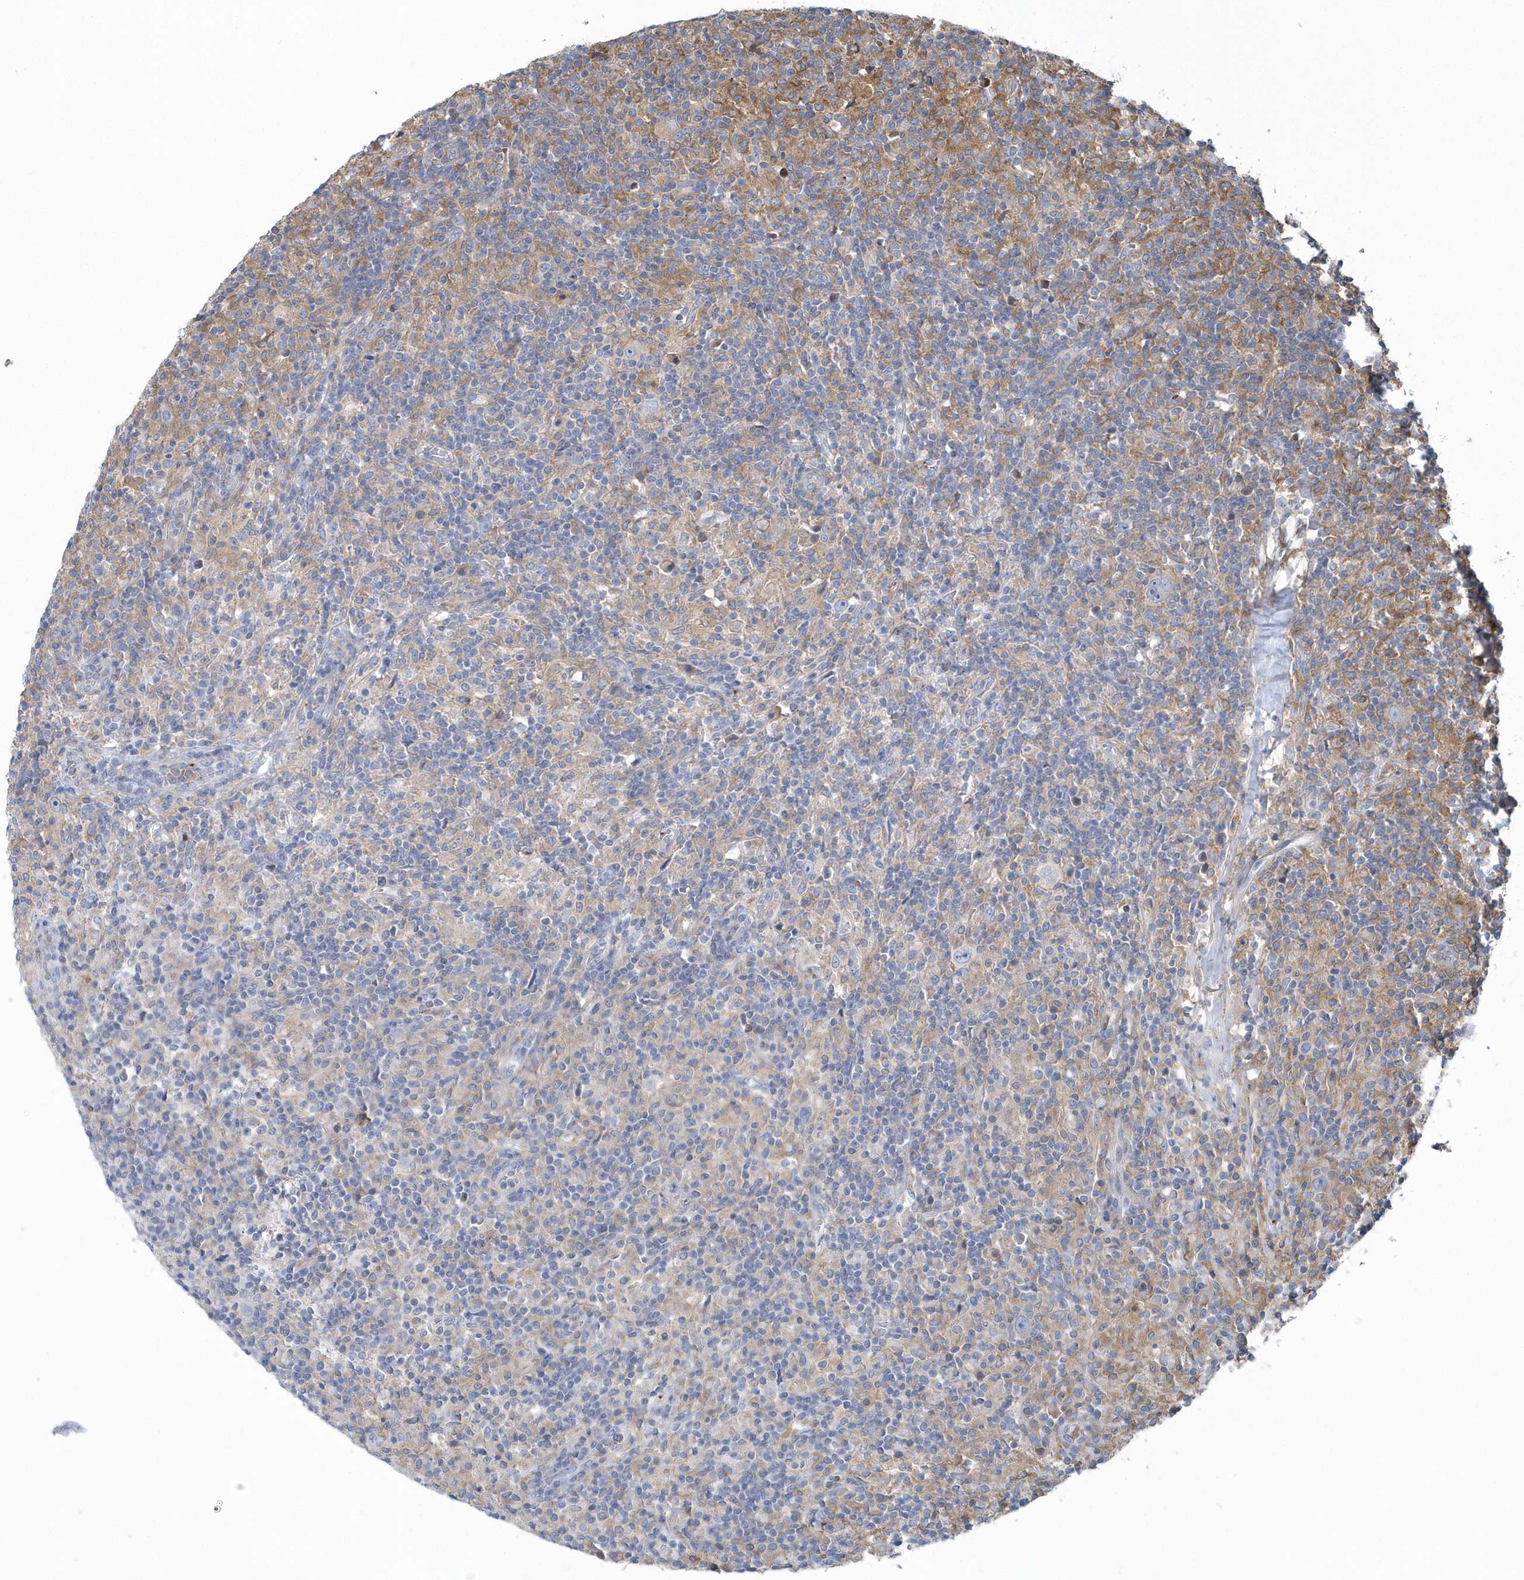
{"staining": {"intensity": "negative", "quantity": "none", "location": "none"}, "tissue": "lymphoma", "cell_type": "Tumor cells", "image_type": "cancer", "snomed": [{"axis": "morphology", "description": "Hodgkin's disease, NOS"}, {"axis": "topography", "description": "Lymph node"}], "caption": "This is an immunohistochemistry (IHC) image of lymphoma. There is no expression in tumor cells.", "gene": "ARAP2", "patient": {"sex": "male", "age": 70}}